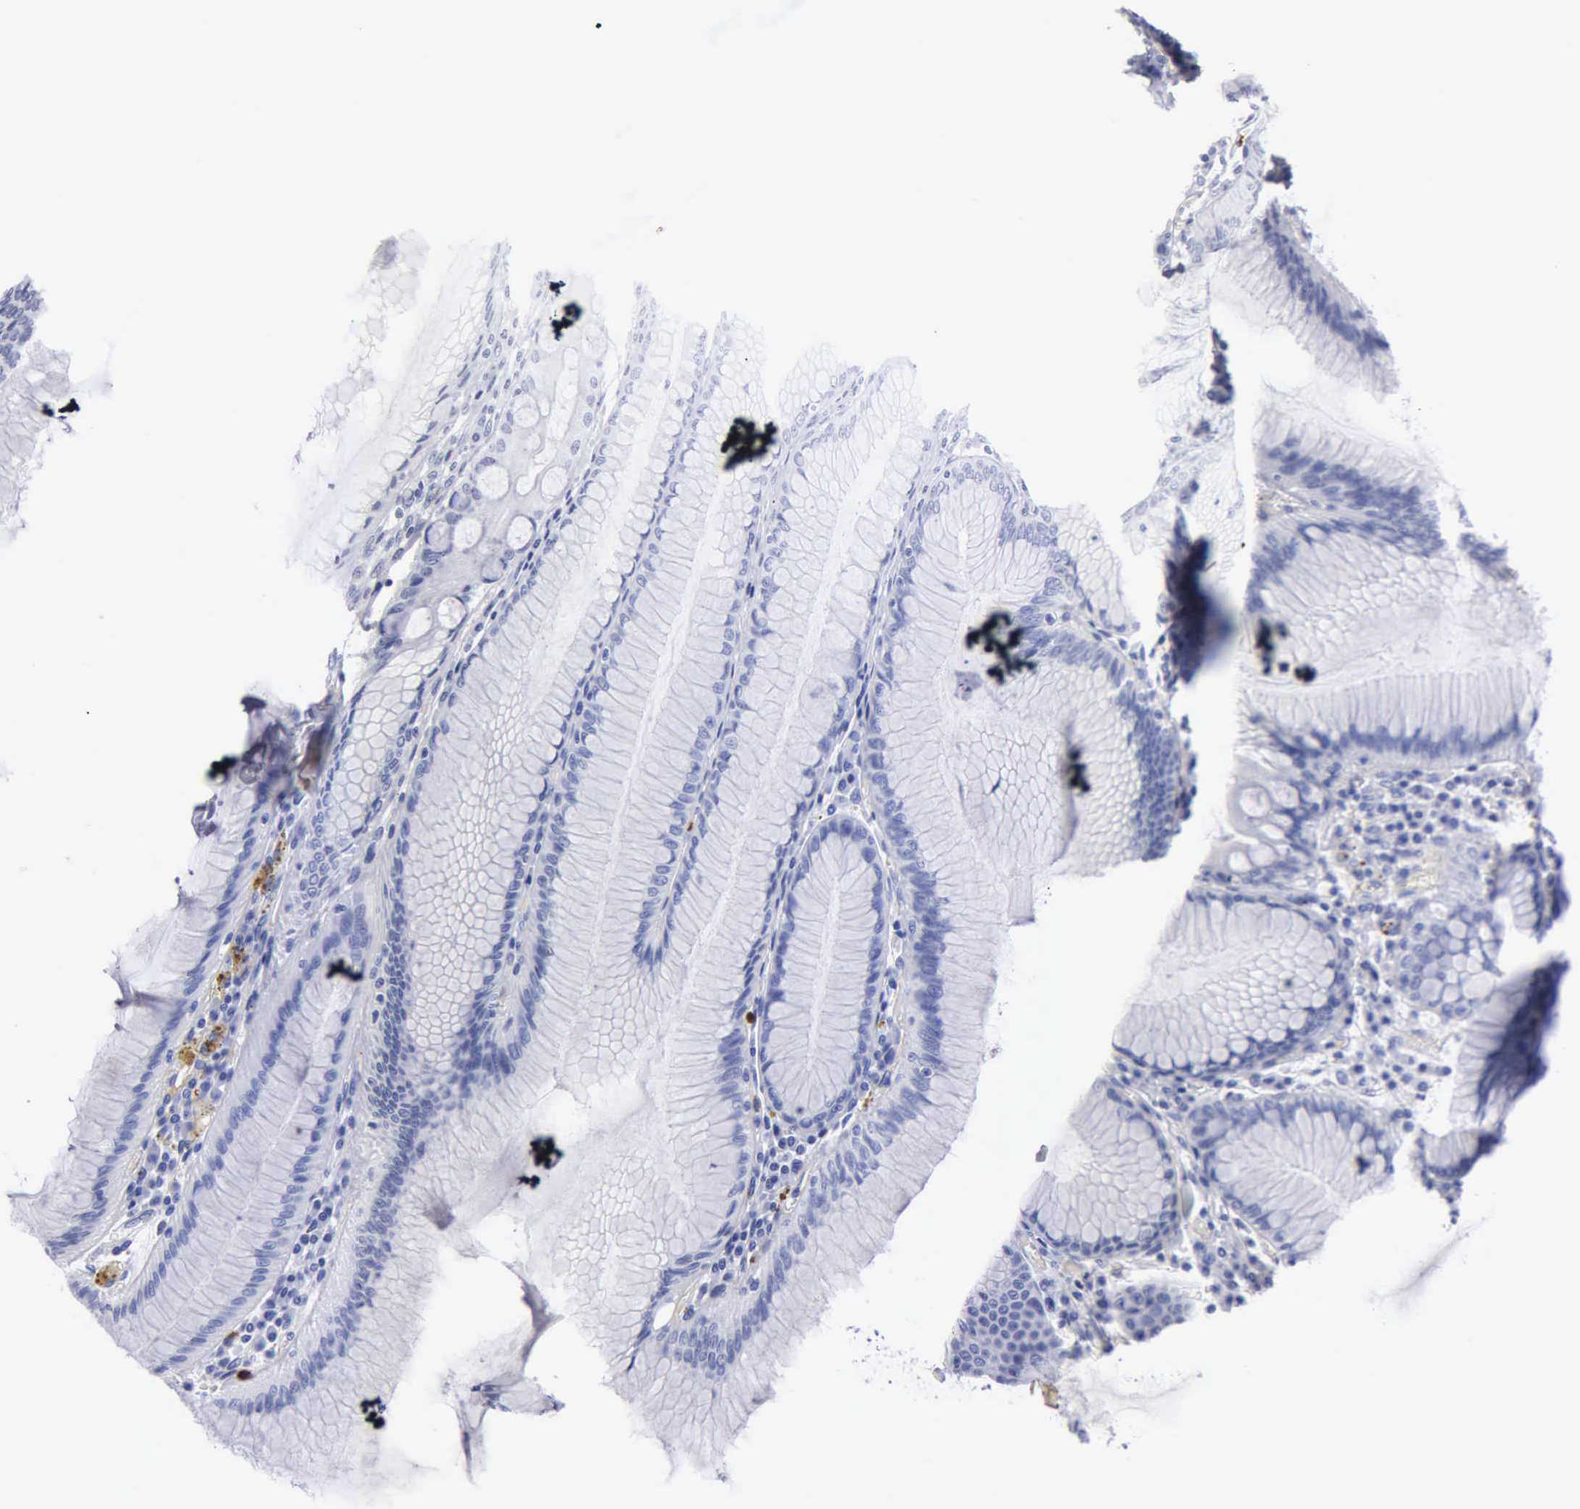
{"staining": {"intensity": "negative", "quantity": "none", "location": "none"}, "tissue": "stomach", "cell_type": "Glandular cells", "image_type": "normal", "snomed": [{"axis": "morphology", "description": "Normal tissue, NOS"}, {"axis": "topography", "description": "Stomach, lower"}], "caption": "Immunohistochemical staining of unremarkable human stomach reveals no significant expression in glandular cells.", "gene": "CTSG", "patient": {"sex": "female", "age": 93}}